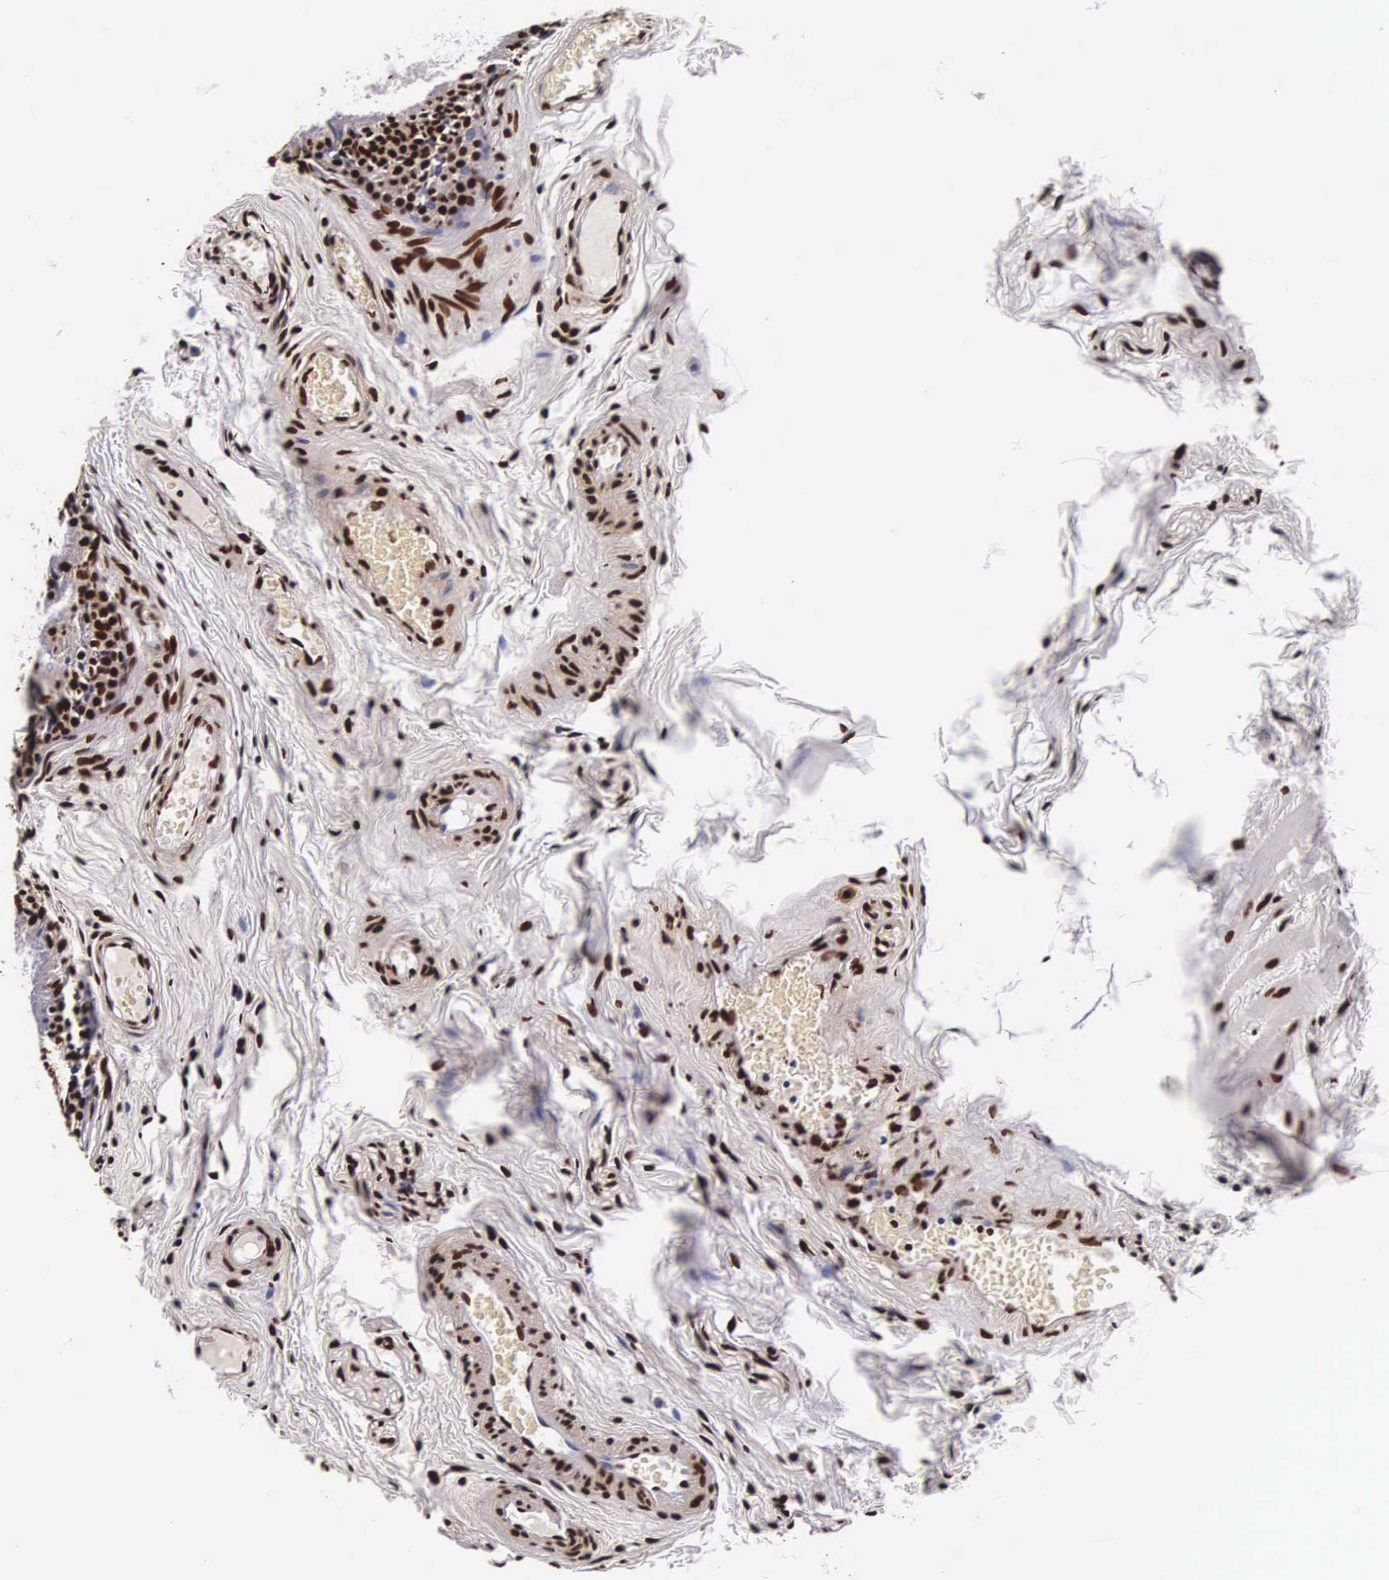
{"staining": {"intensity": "strong", "quantity": ">75%", "location": "nuclear"}, "tissue": "epididymis", "cell_type": "Glandular cells", "image_type": "normal", "snomed": [{"axis": "morphology", "description": "Normal tissue, NOS"}, {"axis": "topography", "description": "Epididymis"}], "caption": "Immunohistochemistry of benign epididymis exhibits high levels of strong nuclear positivity in approximately >75% of glandular cells. Nuclei are stained in blue.", "gene": "BCL2L2", "patient": {"sex": "male", "age": 23}}